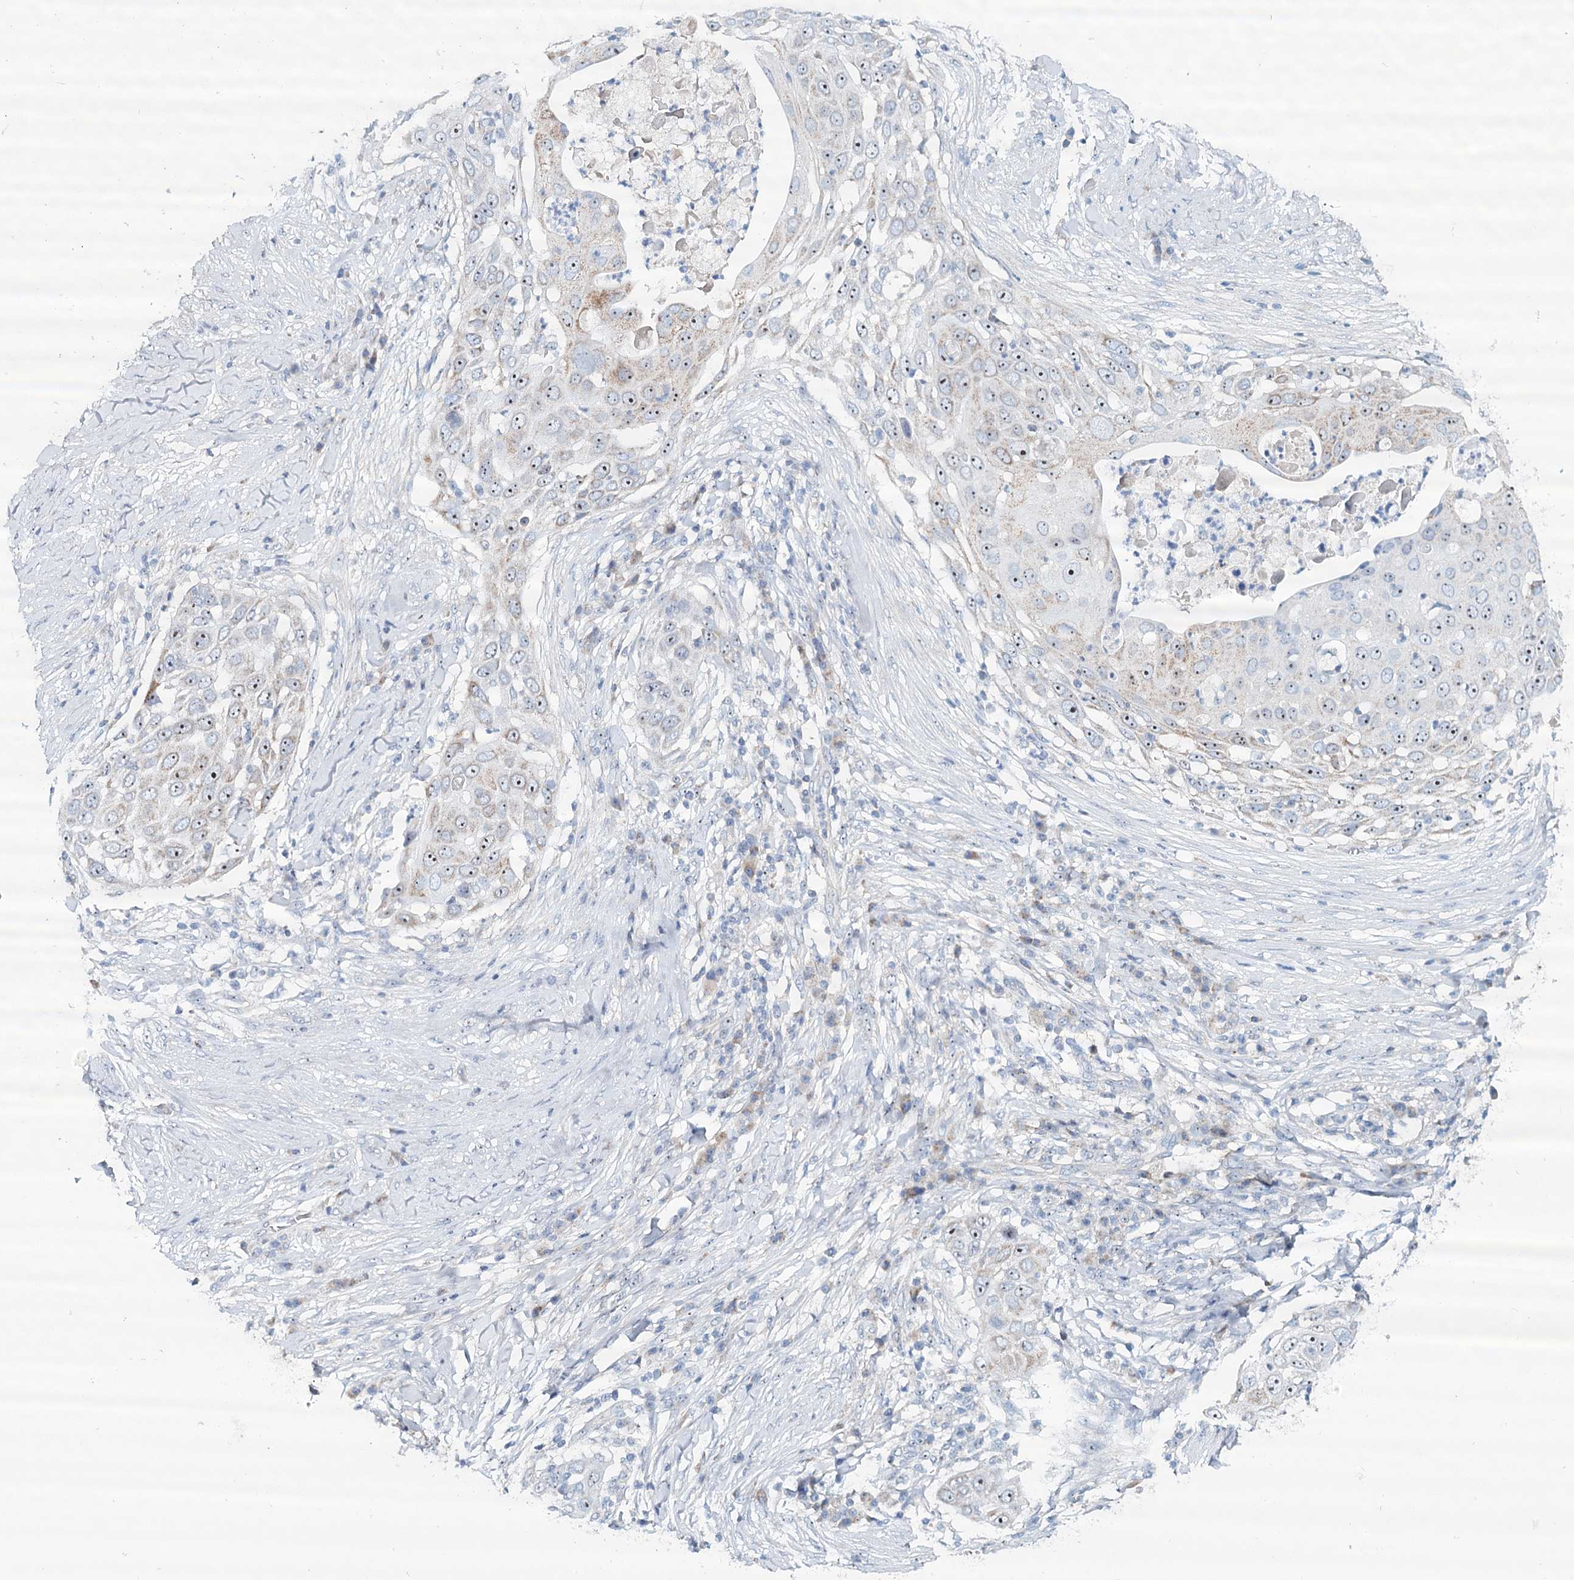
{"staining": {"intensity": "weak", "quantity": "<25%", "location": "cytoplasmic/membranous,nuclear"}, "tissue": "skin cancer", "cell_type": "Tumor cells", "image_type": "cancer", "snomed": [{"axis": "morphology", "description": "Squamous cell carcinoma, NOS"}, {"axis": "topography", "description": "Skin"}], "caption": "Protein analysis of skin cancer (squamous cell carcinoma) exhibits no significant staining in tumor cells.", "gene": "RBM43", "patient": {"sex": "female", "age": 44}}